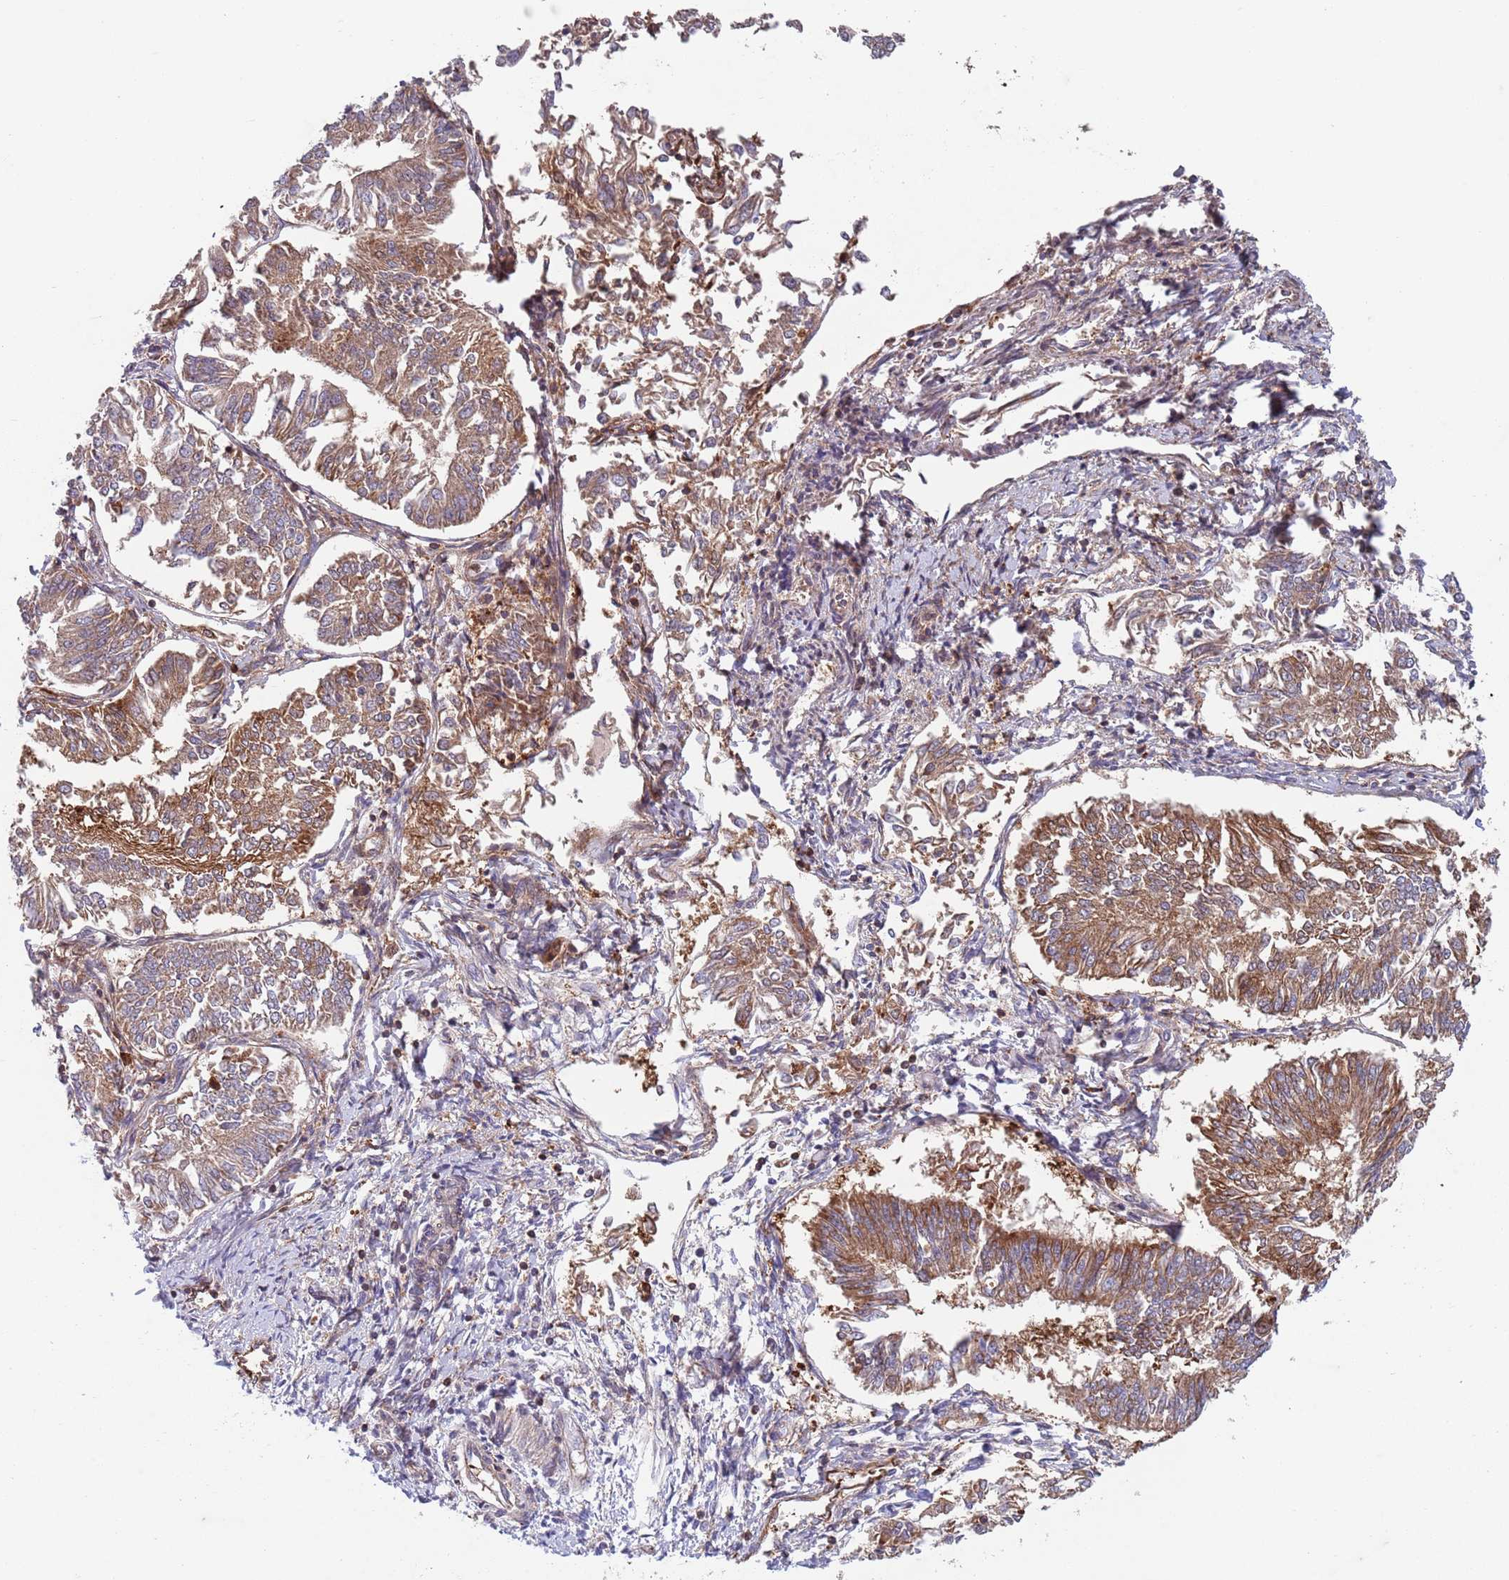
{"staining": {"intensity": "moderate", "quantity": ">75%", "location": "cytoplasmic/membranous"}, "tissue": "endometrial cancer", "cell_type": "Tumor cells", "image_type": "cancer", "snomed": [{"axis": "morphology", "description": "Adenocarcinoma, NOS"}, {"axis": "topography", "description": "Endometrium"}], "caption": "About >75% of tumor cells in endometrial cancer (adenocarcinoma) show moderate cytoplasmic/membranous protein staining as visualized by brown immunohistochemical staining.", "gene": "ZMYM5", "patient": {"sex": "female", "age": 58}}